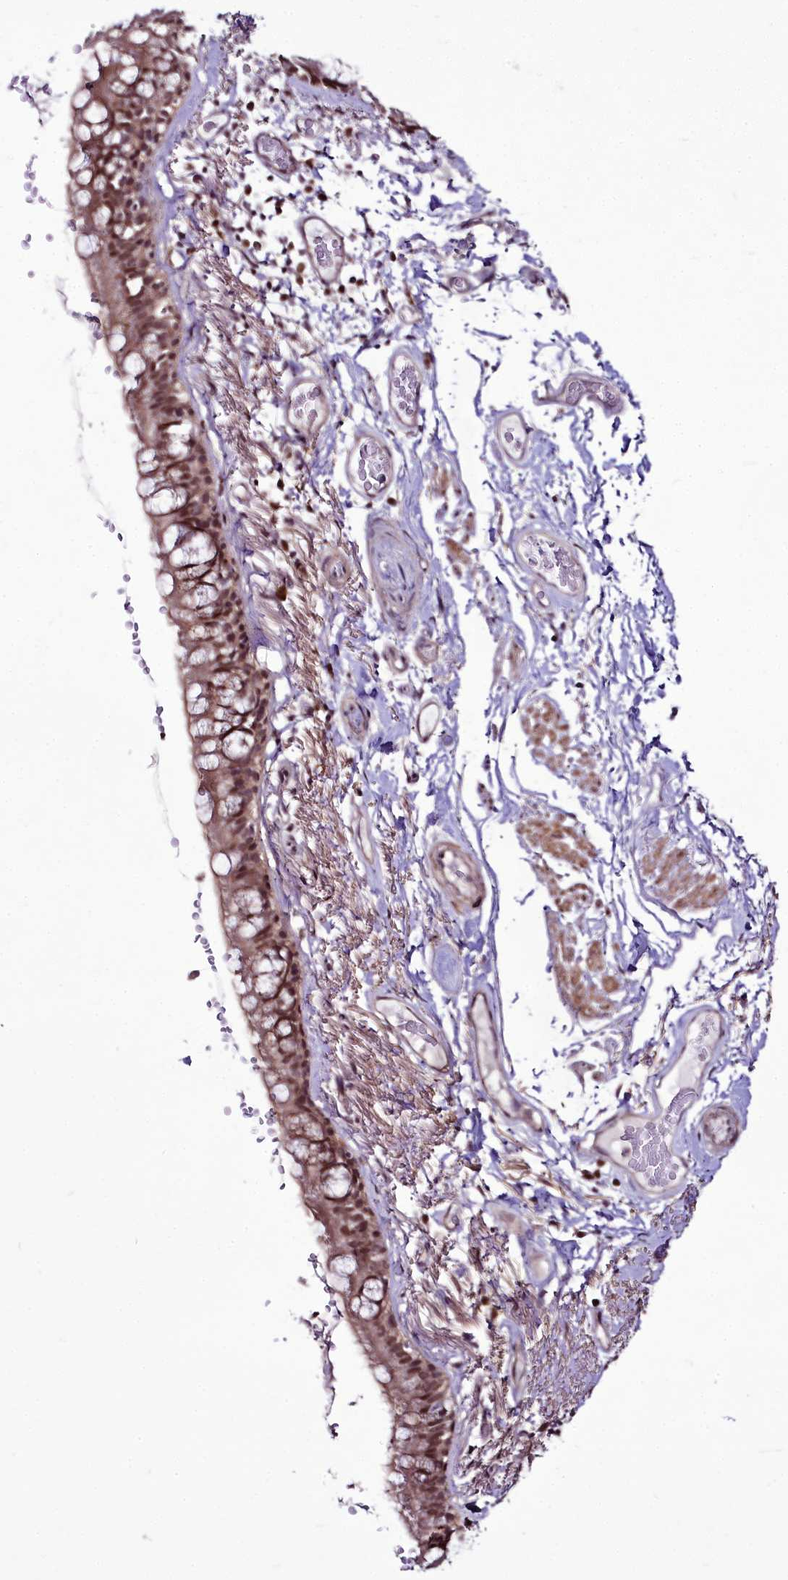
{"staining": {"intensity": "moderate", "quantity": ">75%", "location": "cytoplasmic/membranous,nuclear"}, "tissue": "bronchus", "cell_type": "Respiratory epithelial cells", "image_type": "normal", "snomed": [{"axis": "morphology", "description": "Normal tissue, NOS"}, {"axis": "topography", "description": "Lymph node"}, {"axis": "topography", "description": "Bronchus"}], "caption": "This is a micrograph of immunohistochemistry staining of normal bronchus, which shows moderate positivity in the cytoplasmic/membranous,nuclear of respiratory epithelial cells.", "gene": "RSBN1", "patient": {"sex": "male", "age": 63}}